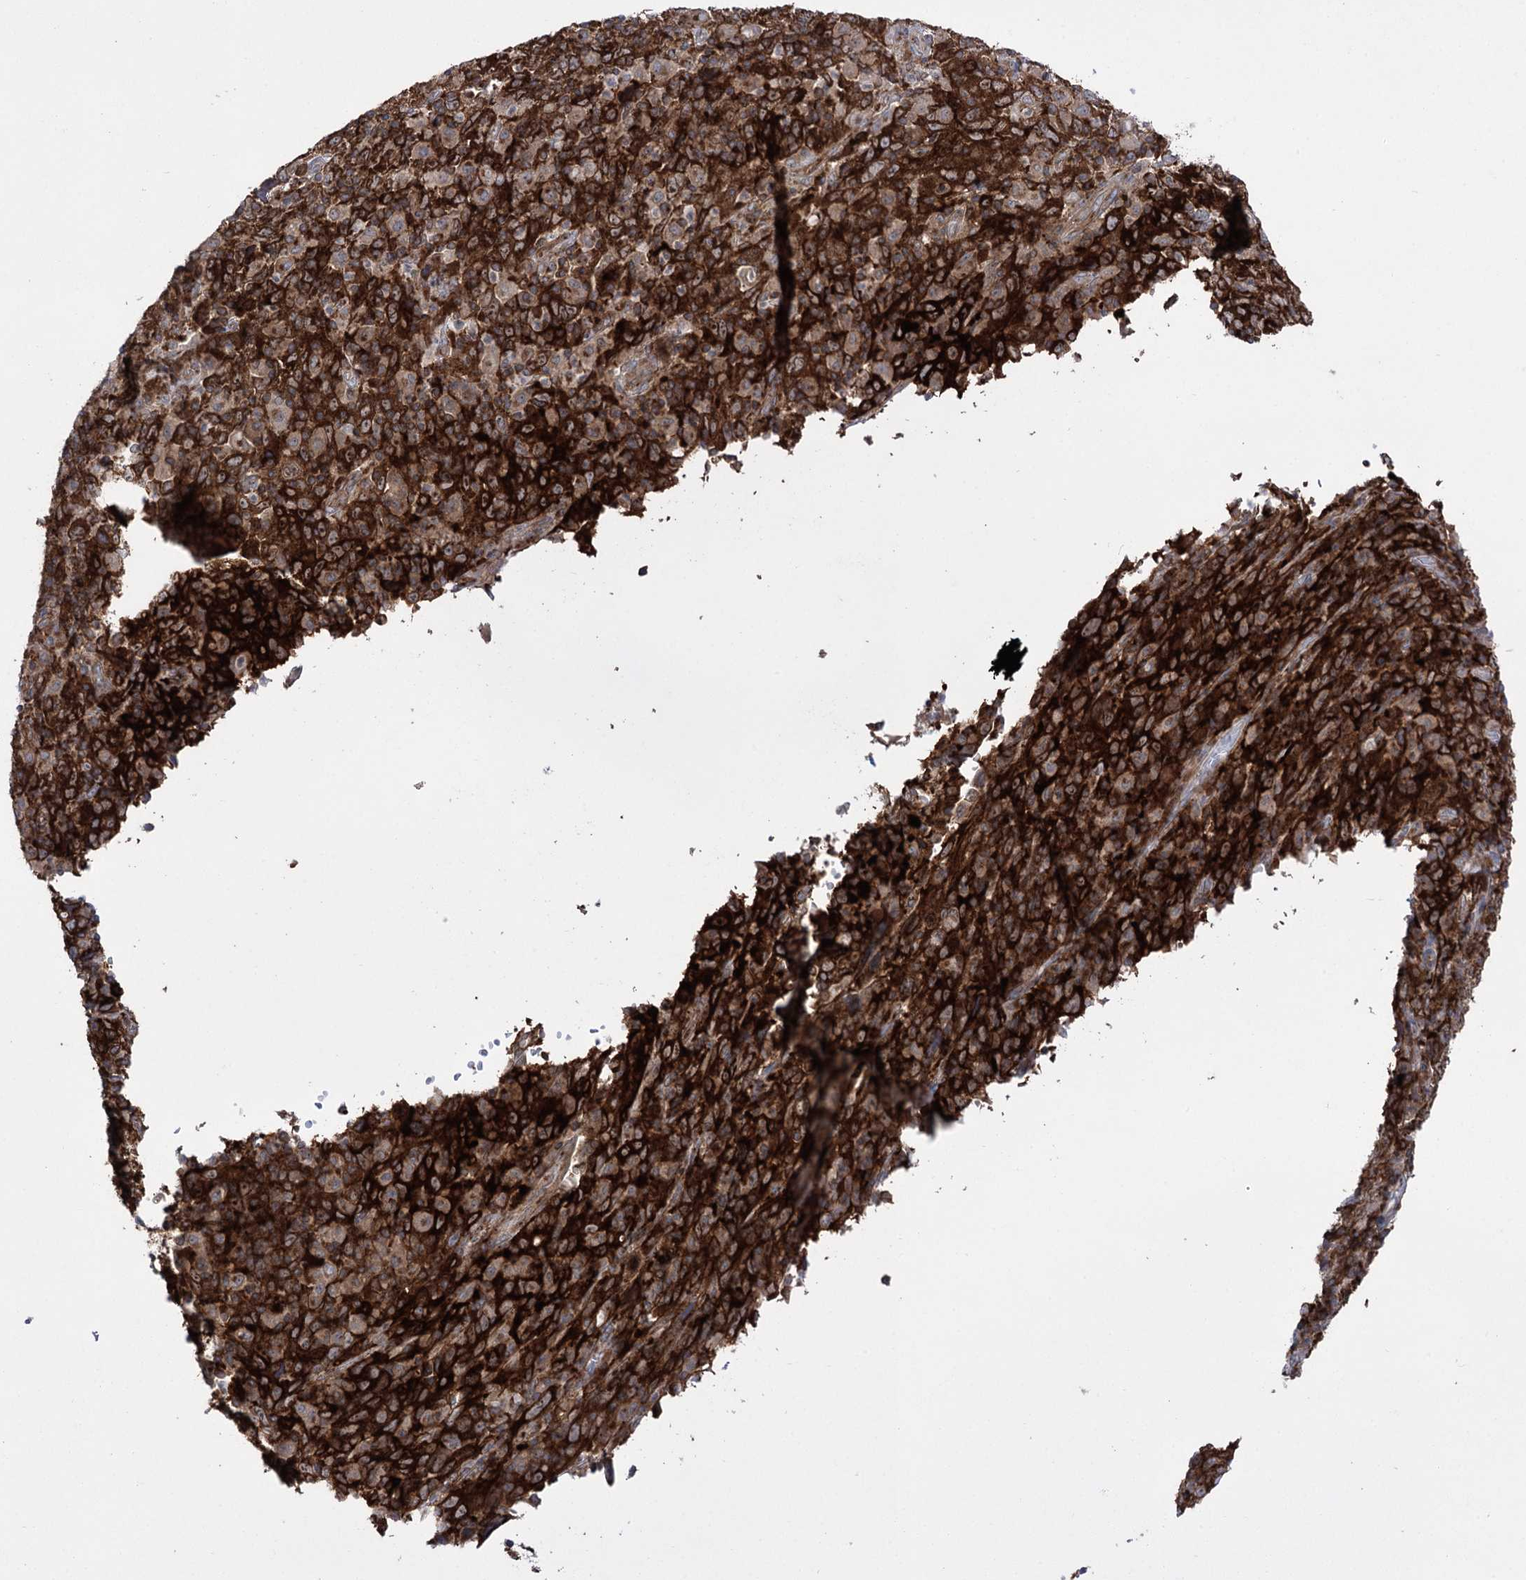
{"staining": {"intensity": "strong", "quantity": ">75%", "location": "cytoplasmic/membranous"}, "tissue": "cervical cancer", "cell_type": "Tumor cells", "image_type": "cancer", "snomed": [{"axis": "morphology", "description": "Squamous cell carcinoma, NOS"}, {"axis": "topography", "description": "Cervix"}], "caption": "High-power microscopy captured an immunohistochemistry (IHC) image of cervical cancer, revealing strong cytoplasmic/membranous positivity in about >75% of tumor cells. Nuclei are stained in blue.", "gene": "ZNF622", "patient": {"sex": "female", "age": 46}}